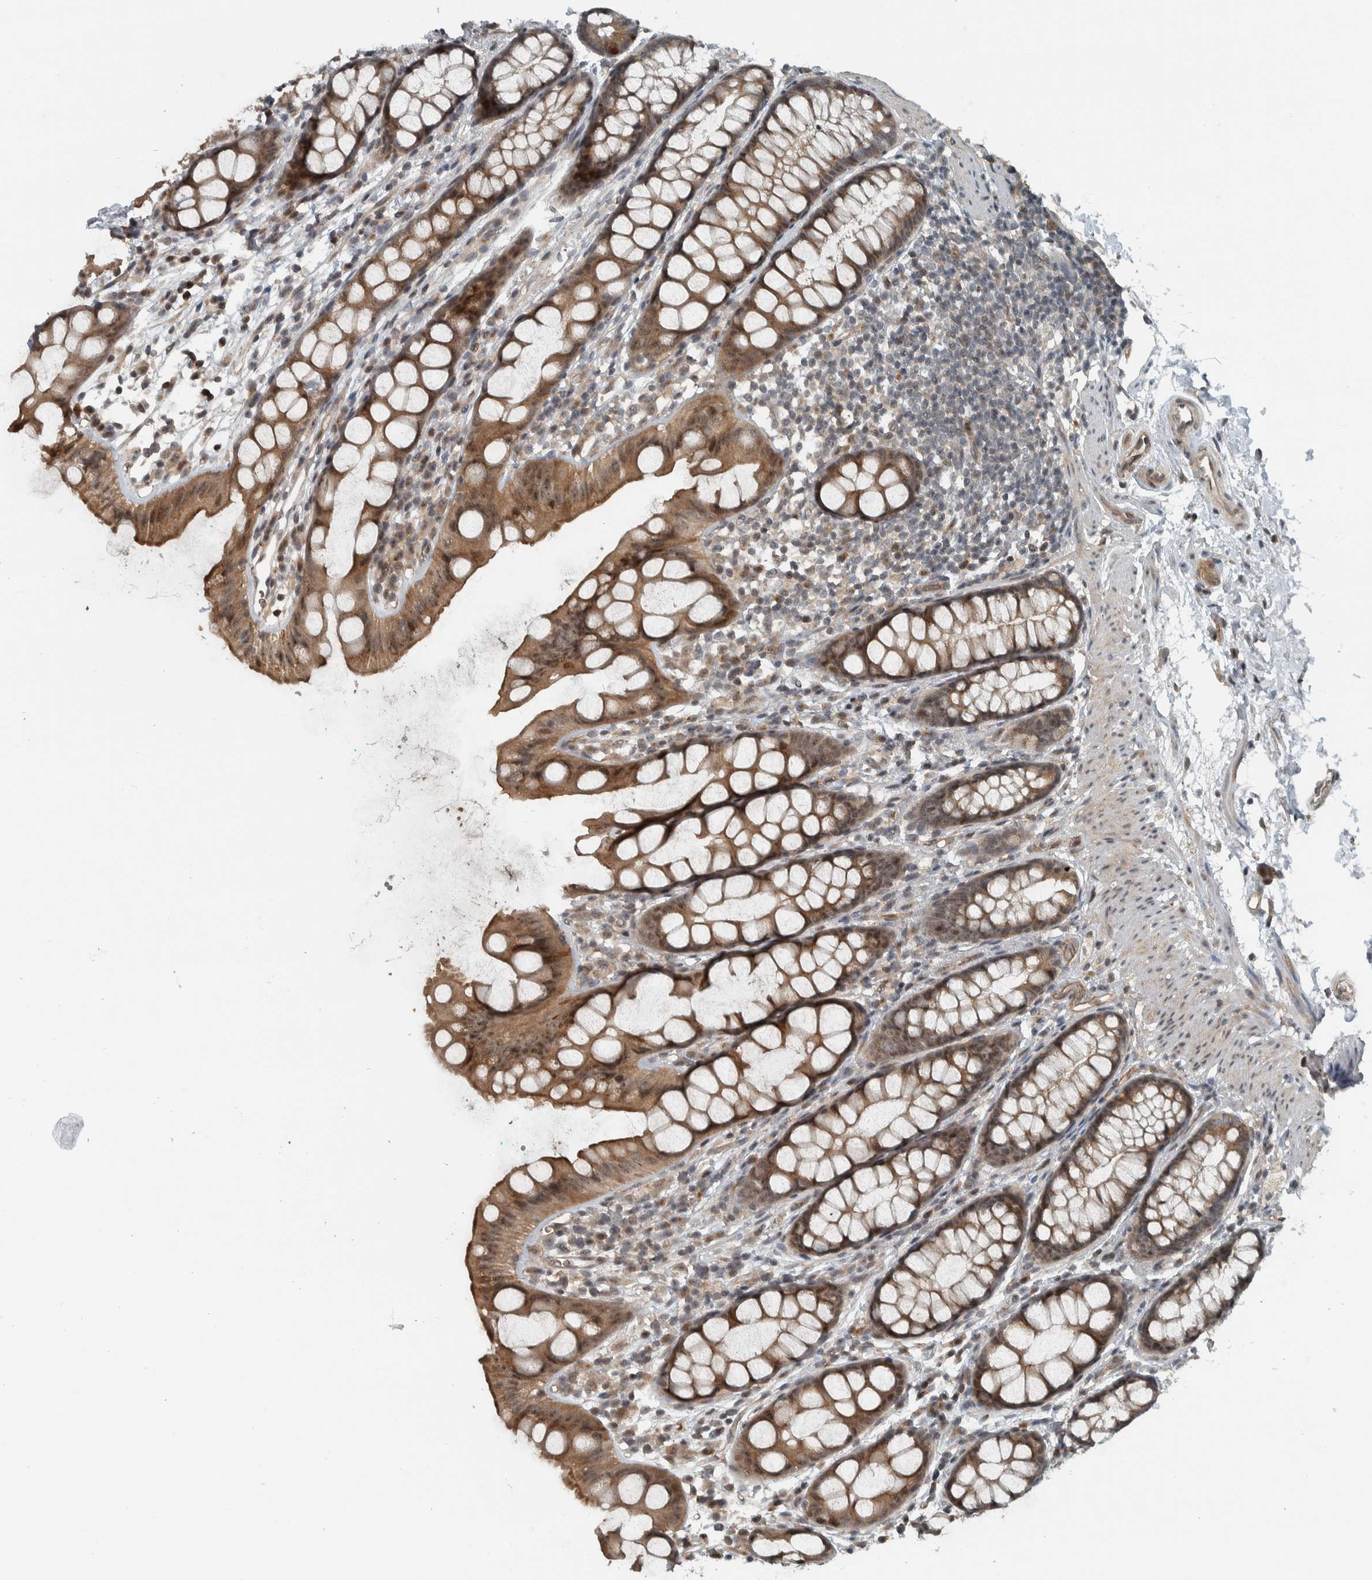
{"staining": {"intensity": "moderate", "quantity": ">75%", "location": "cytoplasmic/membranous,nuclear"}, "tissue": "rectum", "cell_type": "Glandular cells", "image_type": "normal", "snomed": [{"axis": "morphology", "description": "Normal tissue, NOS"}, {"axis": "topography", "description": "Rectum"}], "caption": "Immunohistochemistry (IHC) of normal rectum exhibits medium levels of moderate cytoplasmic/membranous,nuclear expression in about >75% of glandular cells.", "gene": "NAPG", "patient": {"sex": "female", "age": 65}}